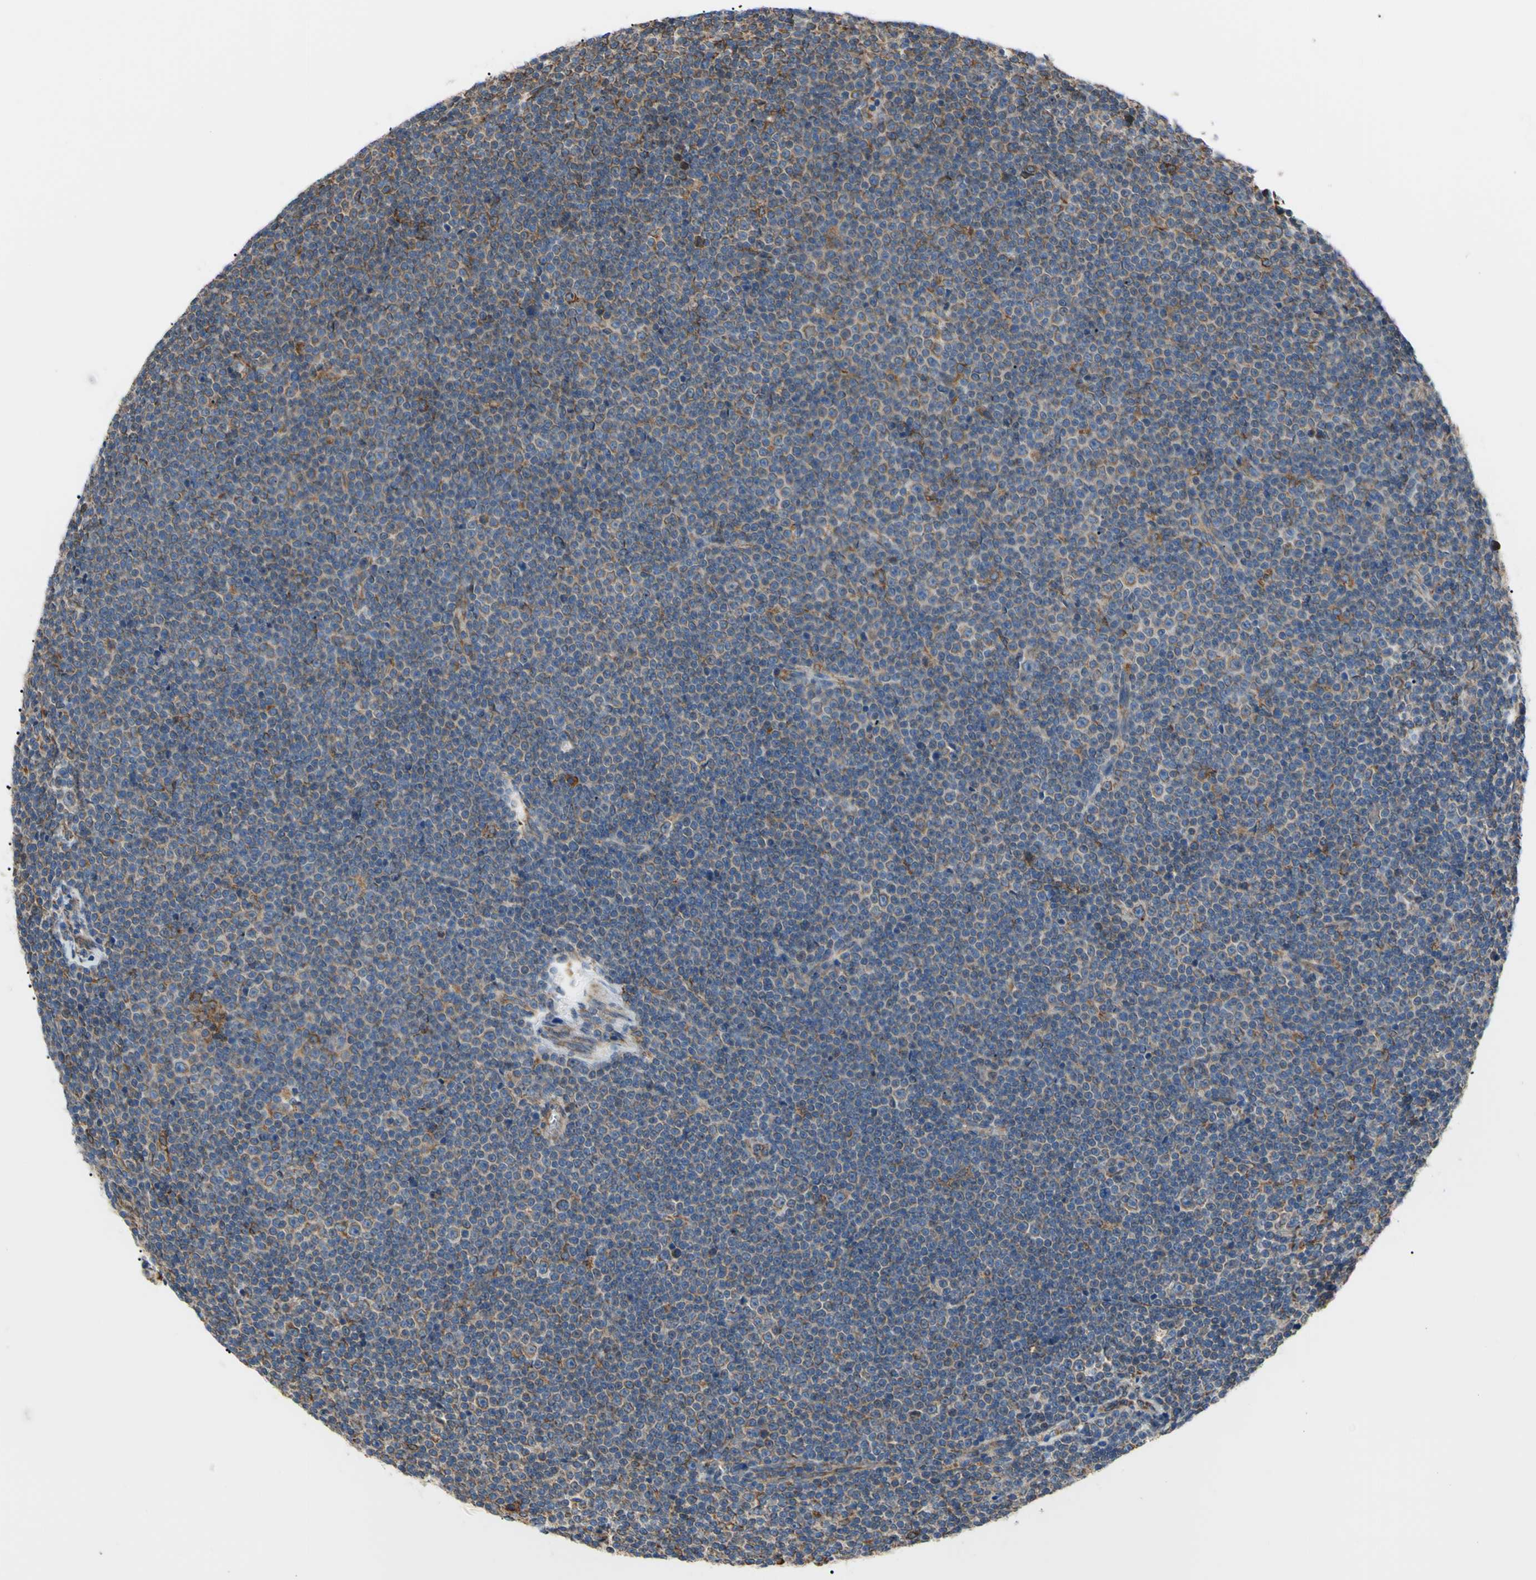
{"staining": {"intensity": "weak", "quantity": "25%-75%", "location": "cytoplasmic/membranous"}, "tissue": "lymphoma", "cell_type": "Tumor cells", "image_type": "cancer", "snomed": [{"axis": "morphology", "description": "Malignant lymphoma, non-Hodgkin's type, Low grade"}, {"axis": "topography", "description": "Lymph node"}], "caption": "There is low levels of weak cytoplasmic/membranous expression in tumor cells of malignant lymphoma, non-Hodgkin's type (low-grade), as demonstrated by immunohistochemical staining (brown color).", "gene": "BMF", "patient": {"sex": "female", "age": 67}}